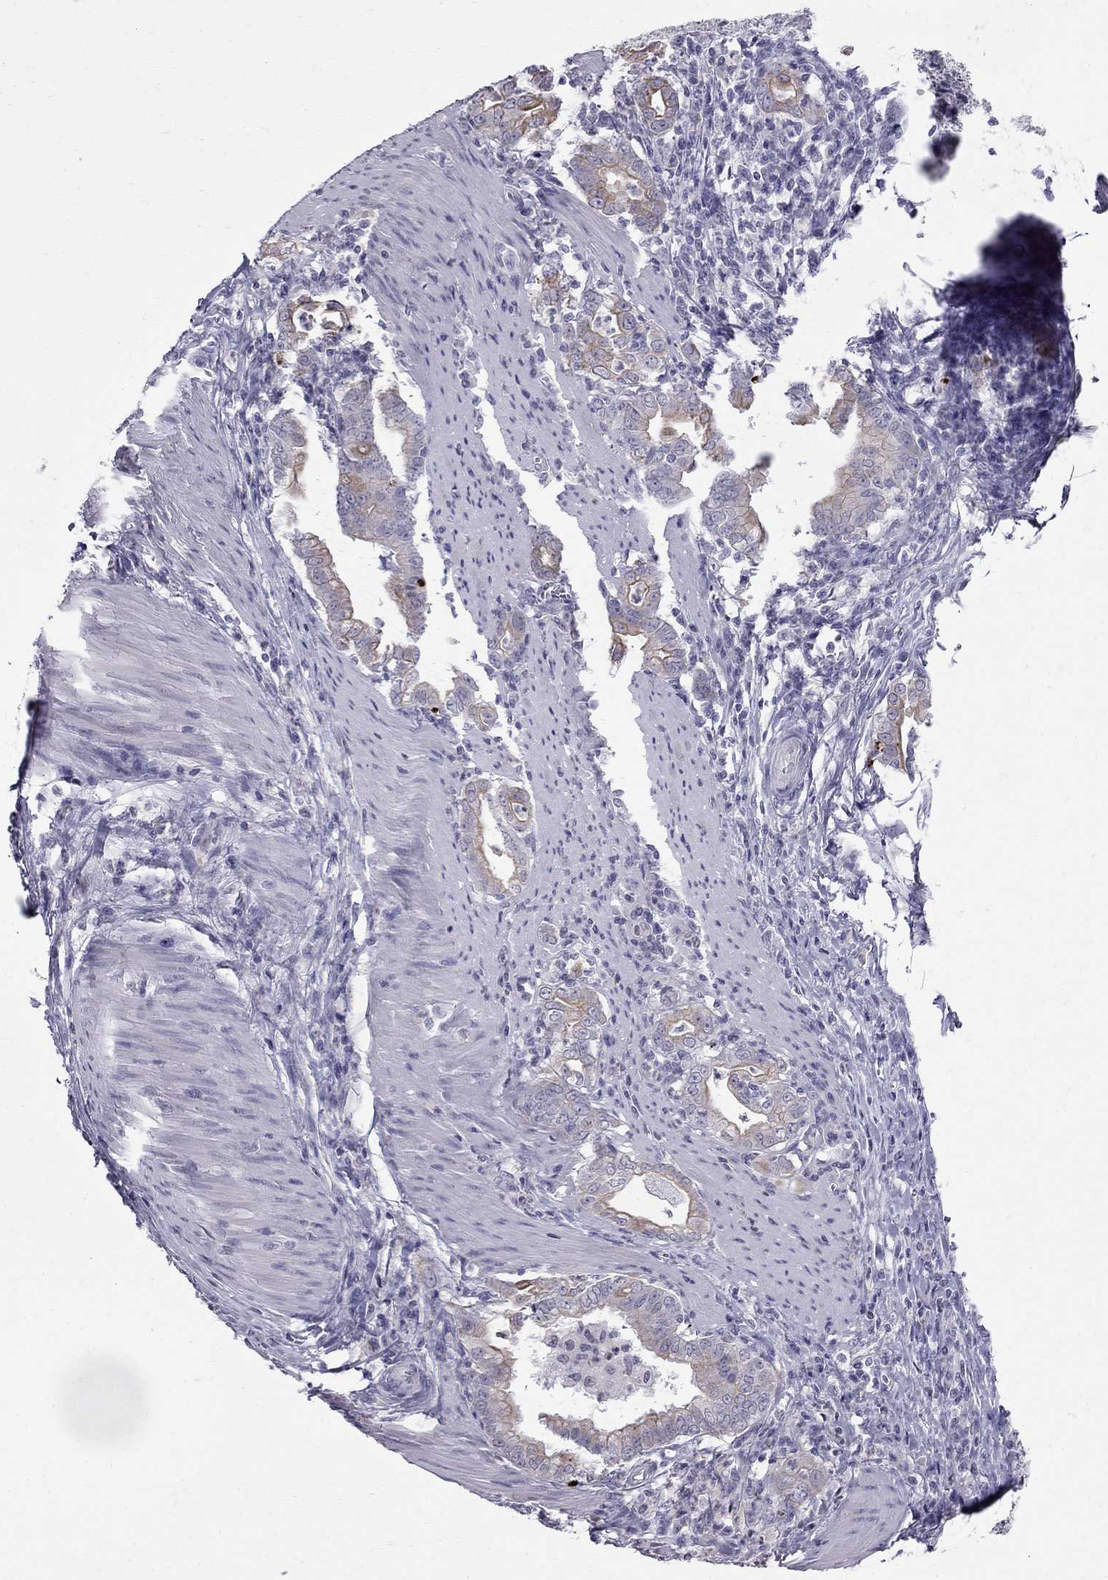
{"staining": {"intensity": "moderate", "quantity": "25%-75%", "location": "cytoplasmic/membranous"}, "tissue": "stomach cancer", "cell_type": "Tumor cells", "image_type": "cancer", "snomed": [{"axis": "morphology", "description": "Adenocarcinoma, NOS"}, {"axis": "topography", "description": "Stomach, upper"}], "caption": "Tumor cells display medium levels of moderate cytoplasmic/membranous expression in approximately 25%-75% of cells in human stomach cancer.", "gene": "MUC15", "patient": {"sex": "female", "age": 79}}